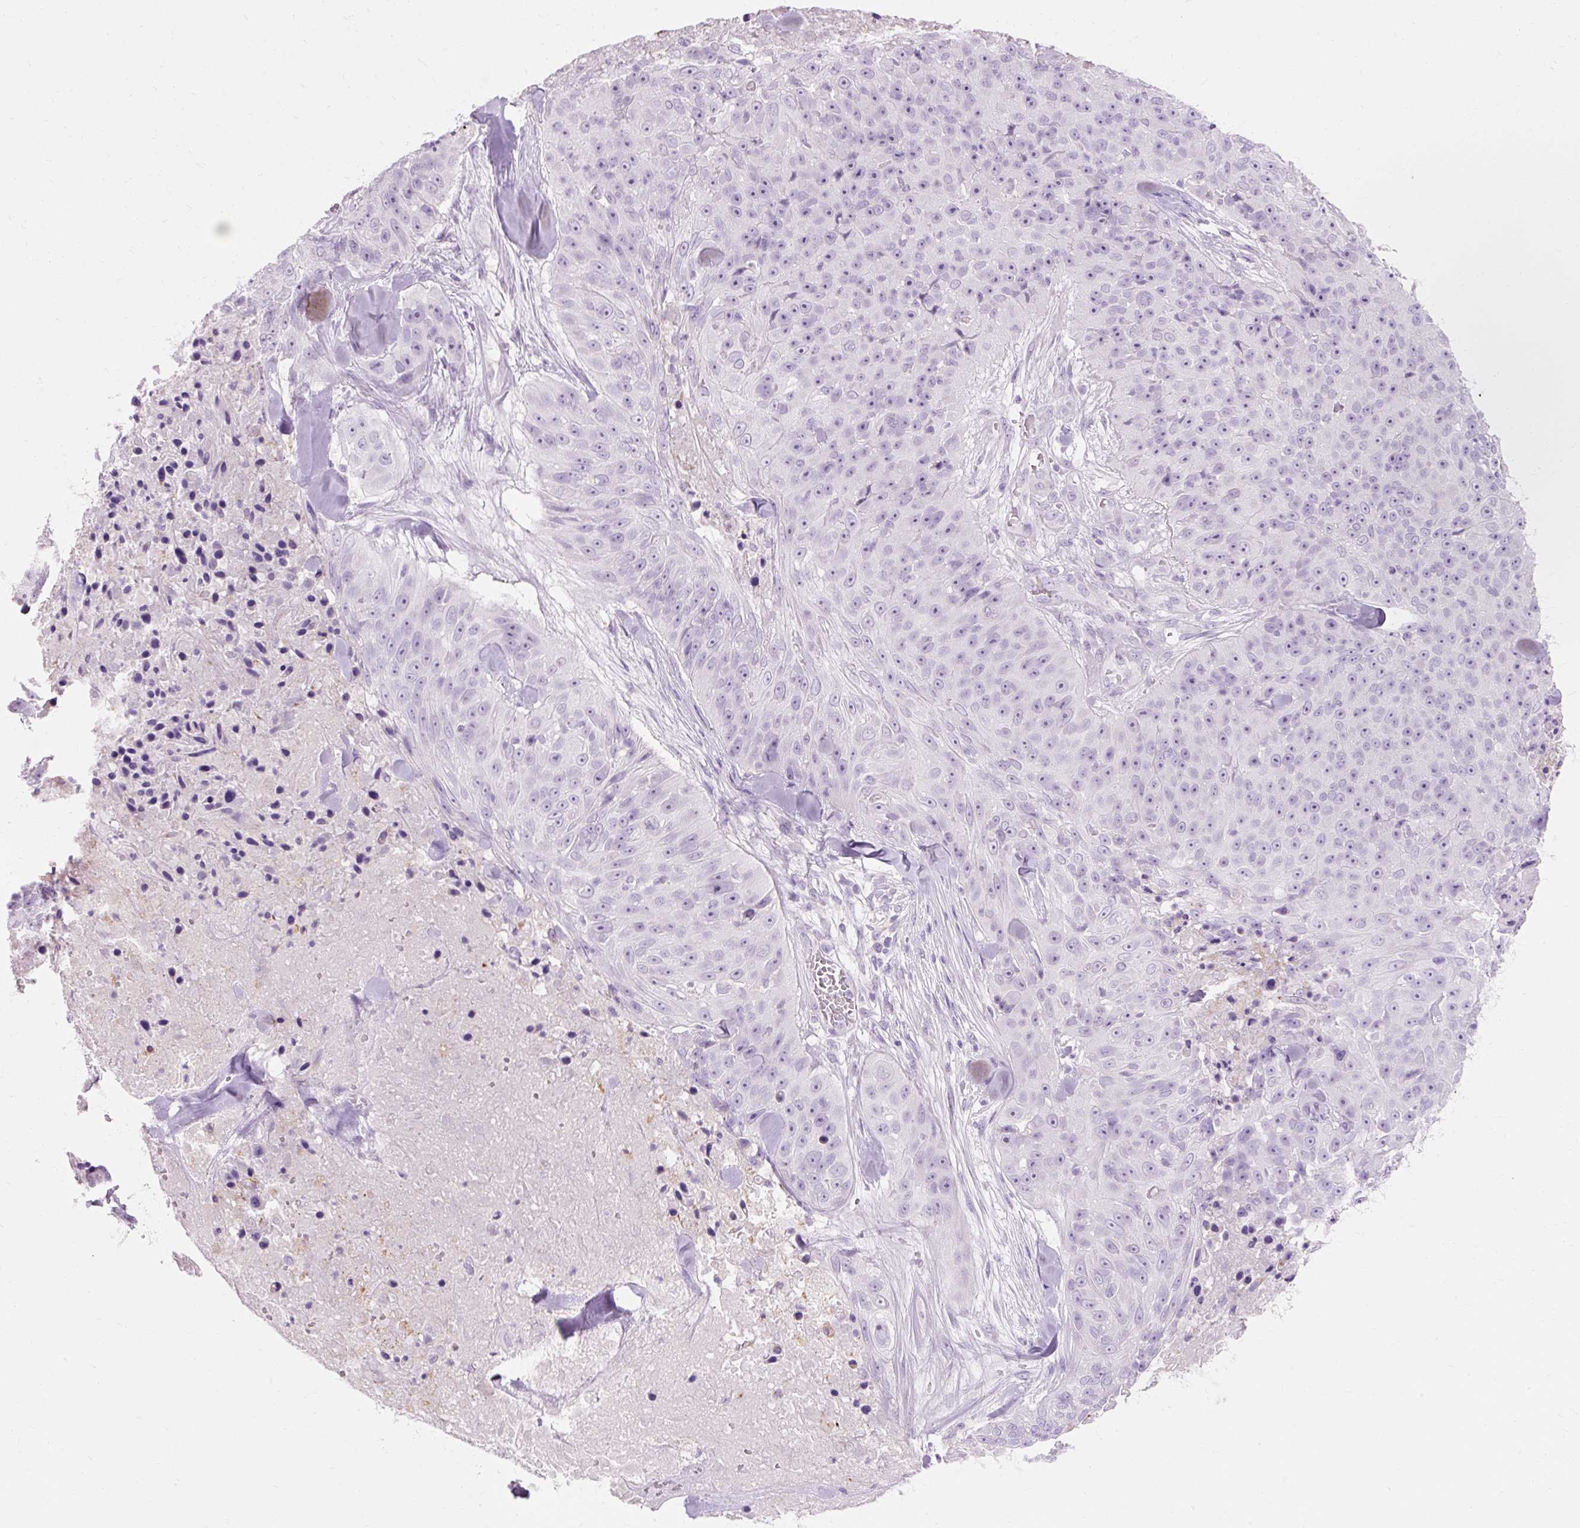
{"staining": {"intensity": "negative", "quantity": "none", "location": "none"}, "tissue": "skin cancer", "cell_type": "Tumor cells", "image_type": "cancer", "snomed": [{"axis": "morphology", "description": "Squamous cell carcinoma, NOS"}, {"axis": "topography", "description": "Skin"}], "caption": "Immunohistochemical staining of squamous cell carcinoma (skin) reveals no significant staining in tumor cells.", "gene": "CLDN25", "patient": {"sex": "female", "age": 87}}